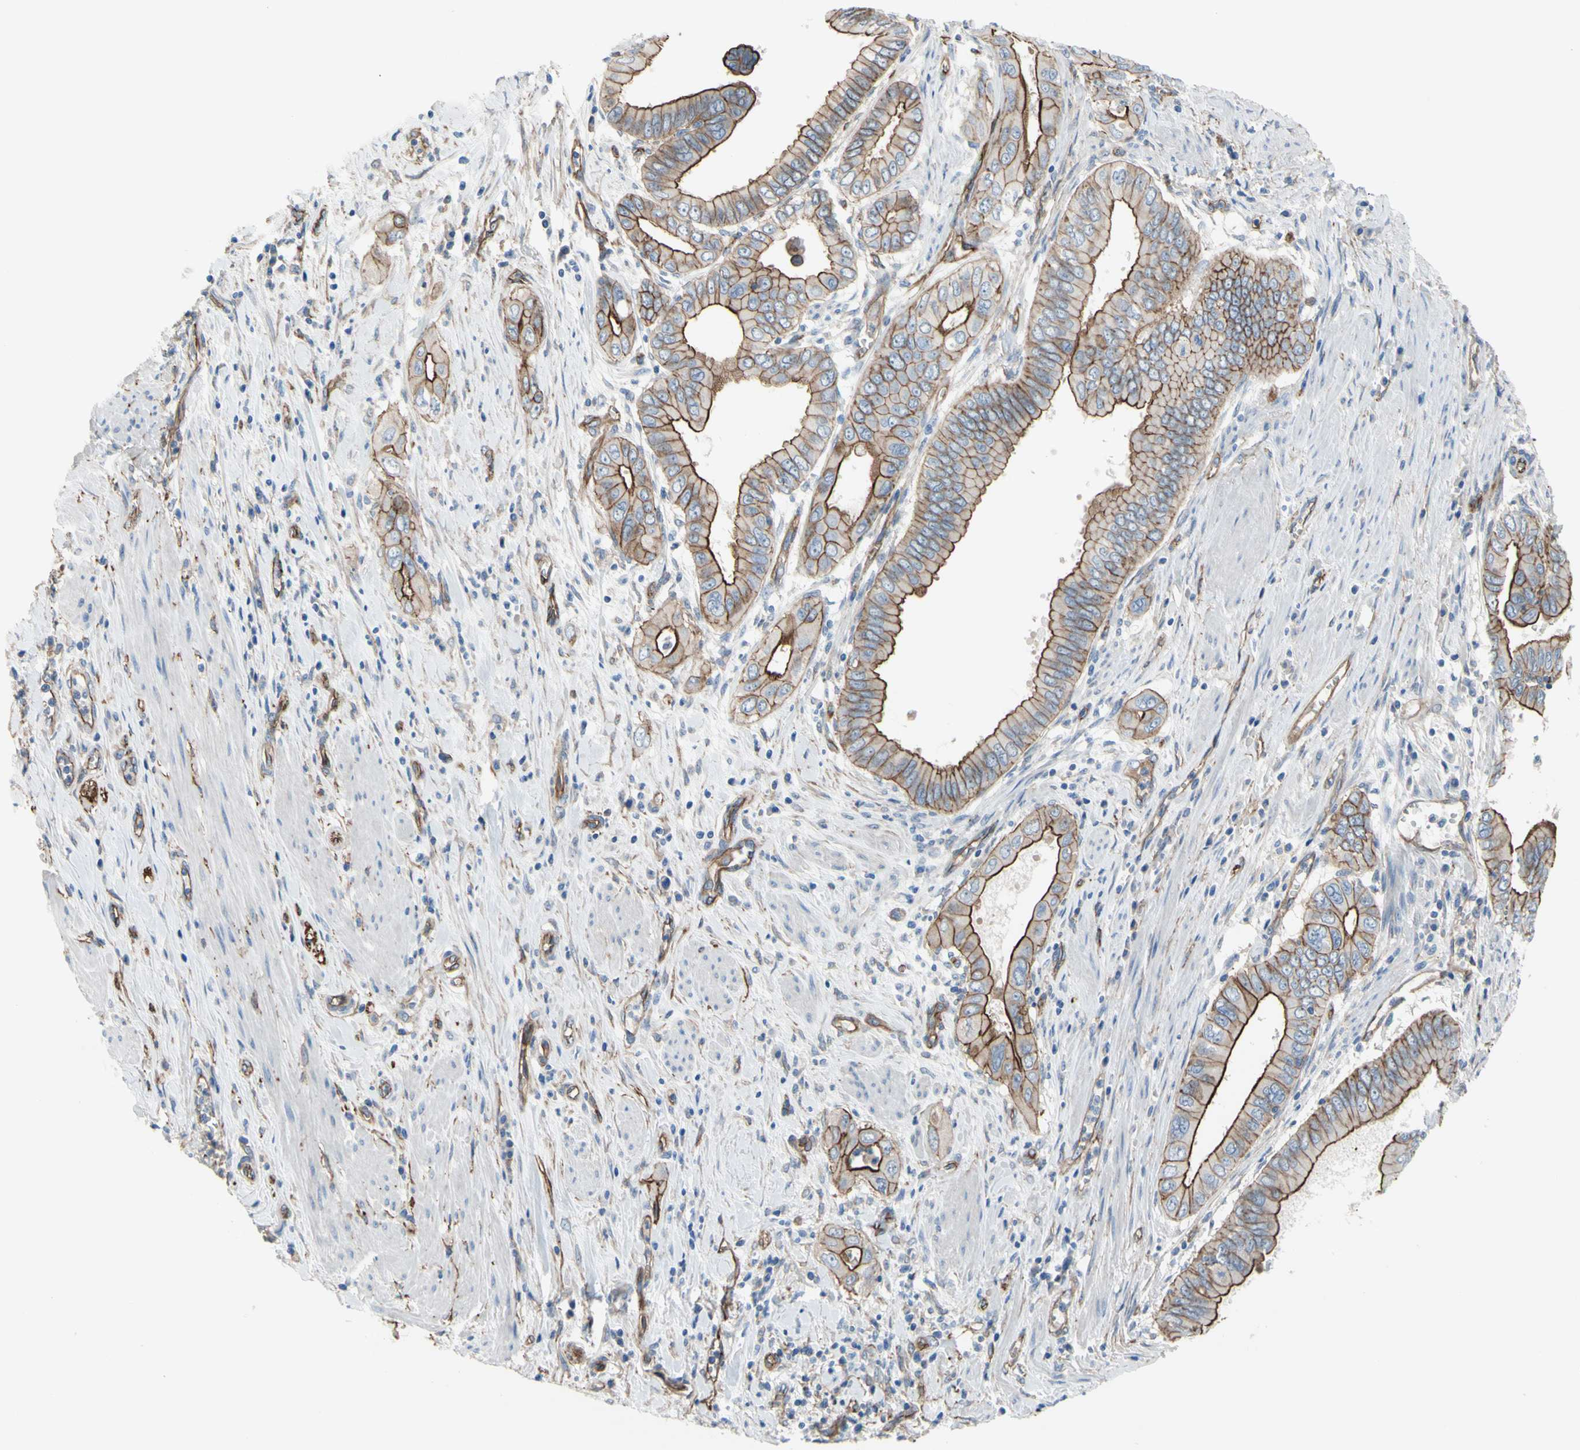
{"staining": {"intensity": "strong", "quantity": ">75%", "location": "cytoplasmic/membranous"}, "tissue": "pancreatic cancer", "cell_type": "Tumor cells", "image_type": "cancer", "snomed": [{"axis": "morphology", "description": "Normal tissue, NOS"}, {"axis": "topography", "description": "Lymph node"}], "caption": "Protein expression by immunohistochemistry (IHC) reveals strong cytoplasmic/membranous positivity in about >75% of tumor cells in pancreatic cancer.", "gene": "TPBG", "patient": {"sex": "male", "age": 50}}